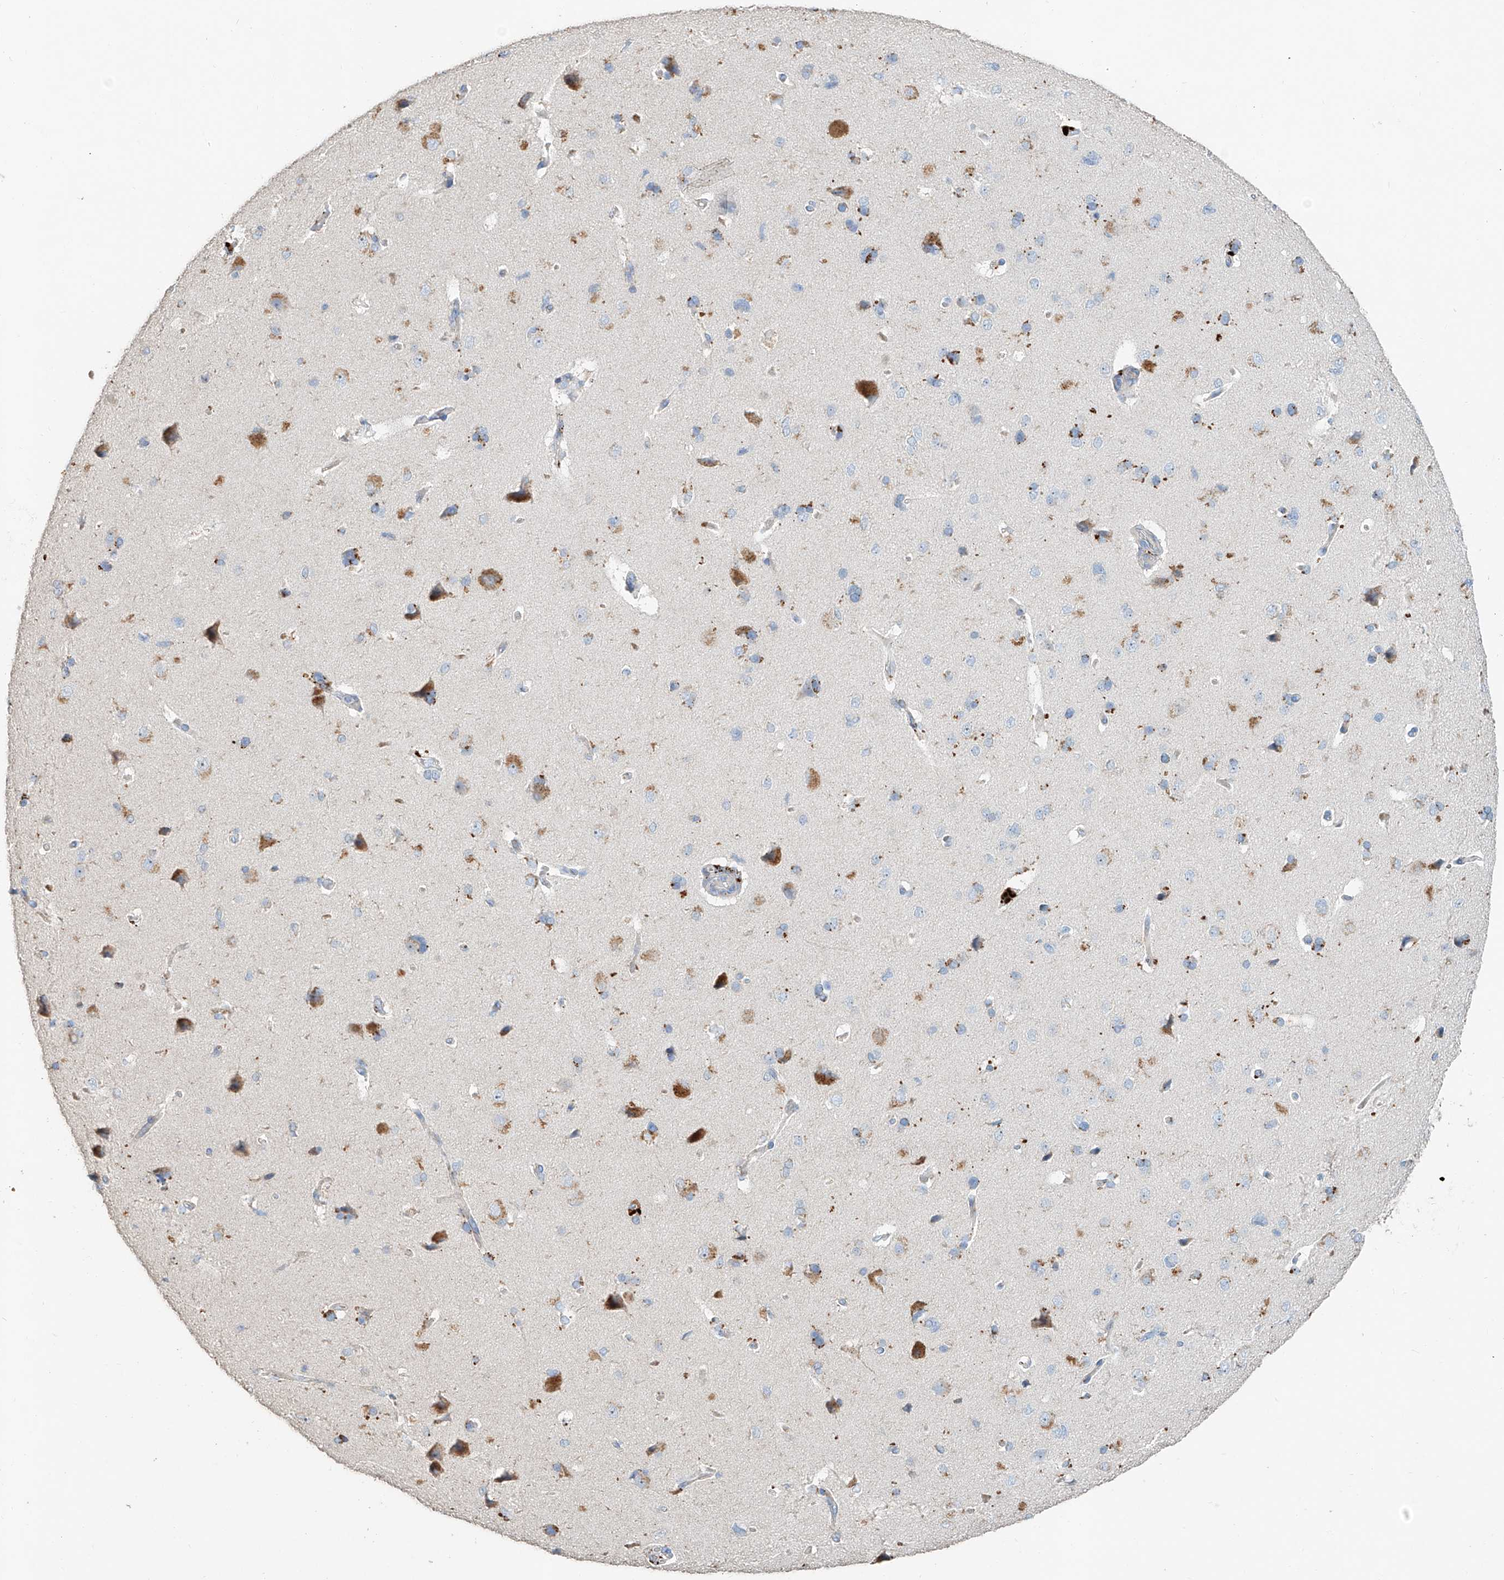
{"staining": {"intensity": "weak", "quantity": ">75%", "location": "cytoplasmic/membranous"}, "tissue": "cerebral cortex", "cell_type": "Endothelial cells", "image_type": "normal", "snomed": [{"axis": "morphology", "description": "Normal tissue, NOS"}, {"axis": "topography", "description": "Cerebral cortex"}], "caption": "High-power microscopy captured an immunohistochemistry (IHC) photomicrograph of unremarkable cerebral cortex, revealing weak cytoplasmic/membranous expression in about >75% of endothelial cells.", "gene": "TRIM47", "patient": {"sex": "male", "age": 62}}